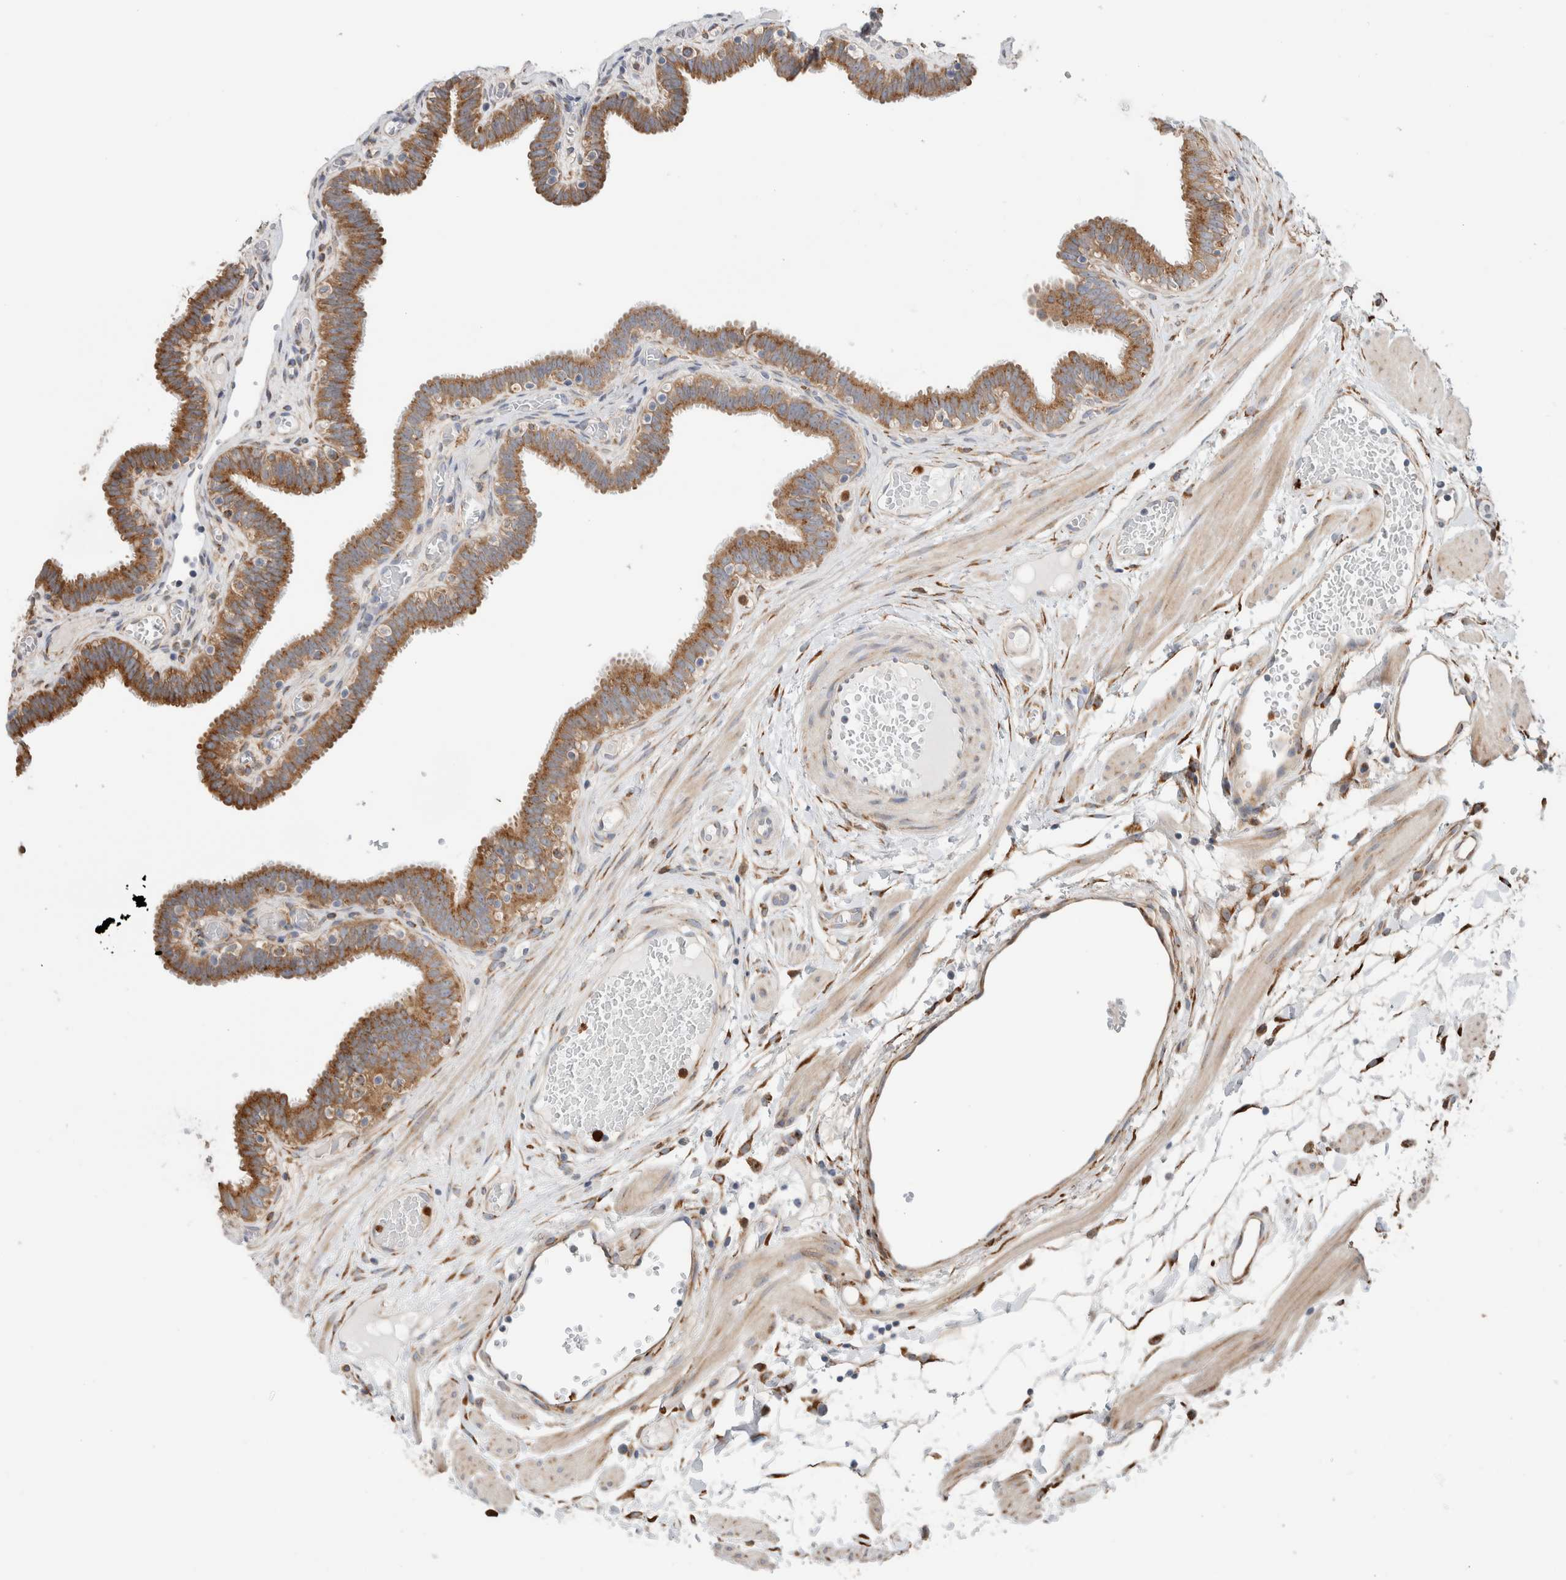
{"staining": {"intensity": "moderate", "quantity": "25%-75%", "location": "cytoplasmic/membranous"}, "tissue": "fallopian tube", "cell_type": "Glandular cells", "image_type": "normal", "snomed": [{"axis": "morphology", "description": "Normal tissue, NOS"}, {"axis": "topography", "description": "Fallopian tube"}, {"axis": "topography", "description": "Placenta"}], "caption": "About 25%-75% of glandular cells in unremarkable human fallopian tube demonstrate moderate cytoplasmic/membranous protein positivity as visualized by brown immunohistochemical staining.", "gene": "P4HA1", "patient": {"sex": "female", "age": 32}}